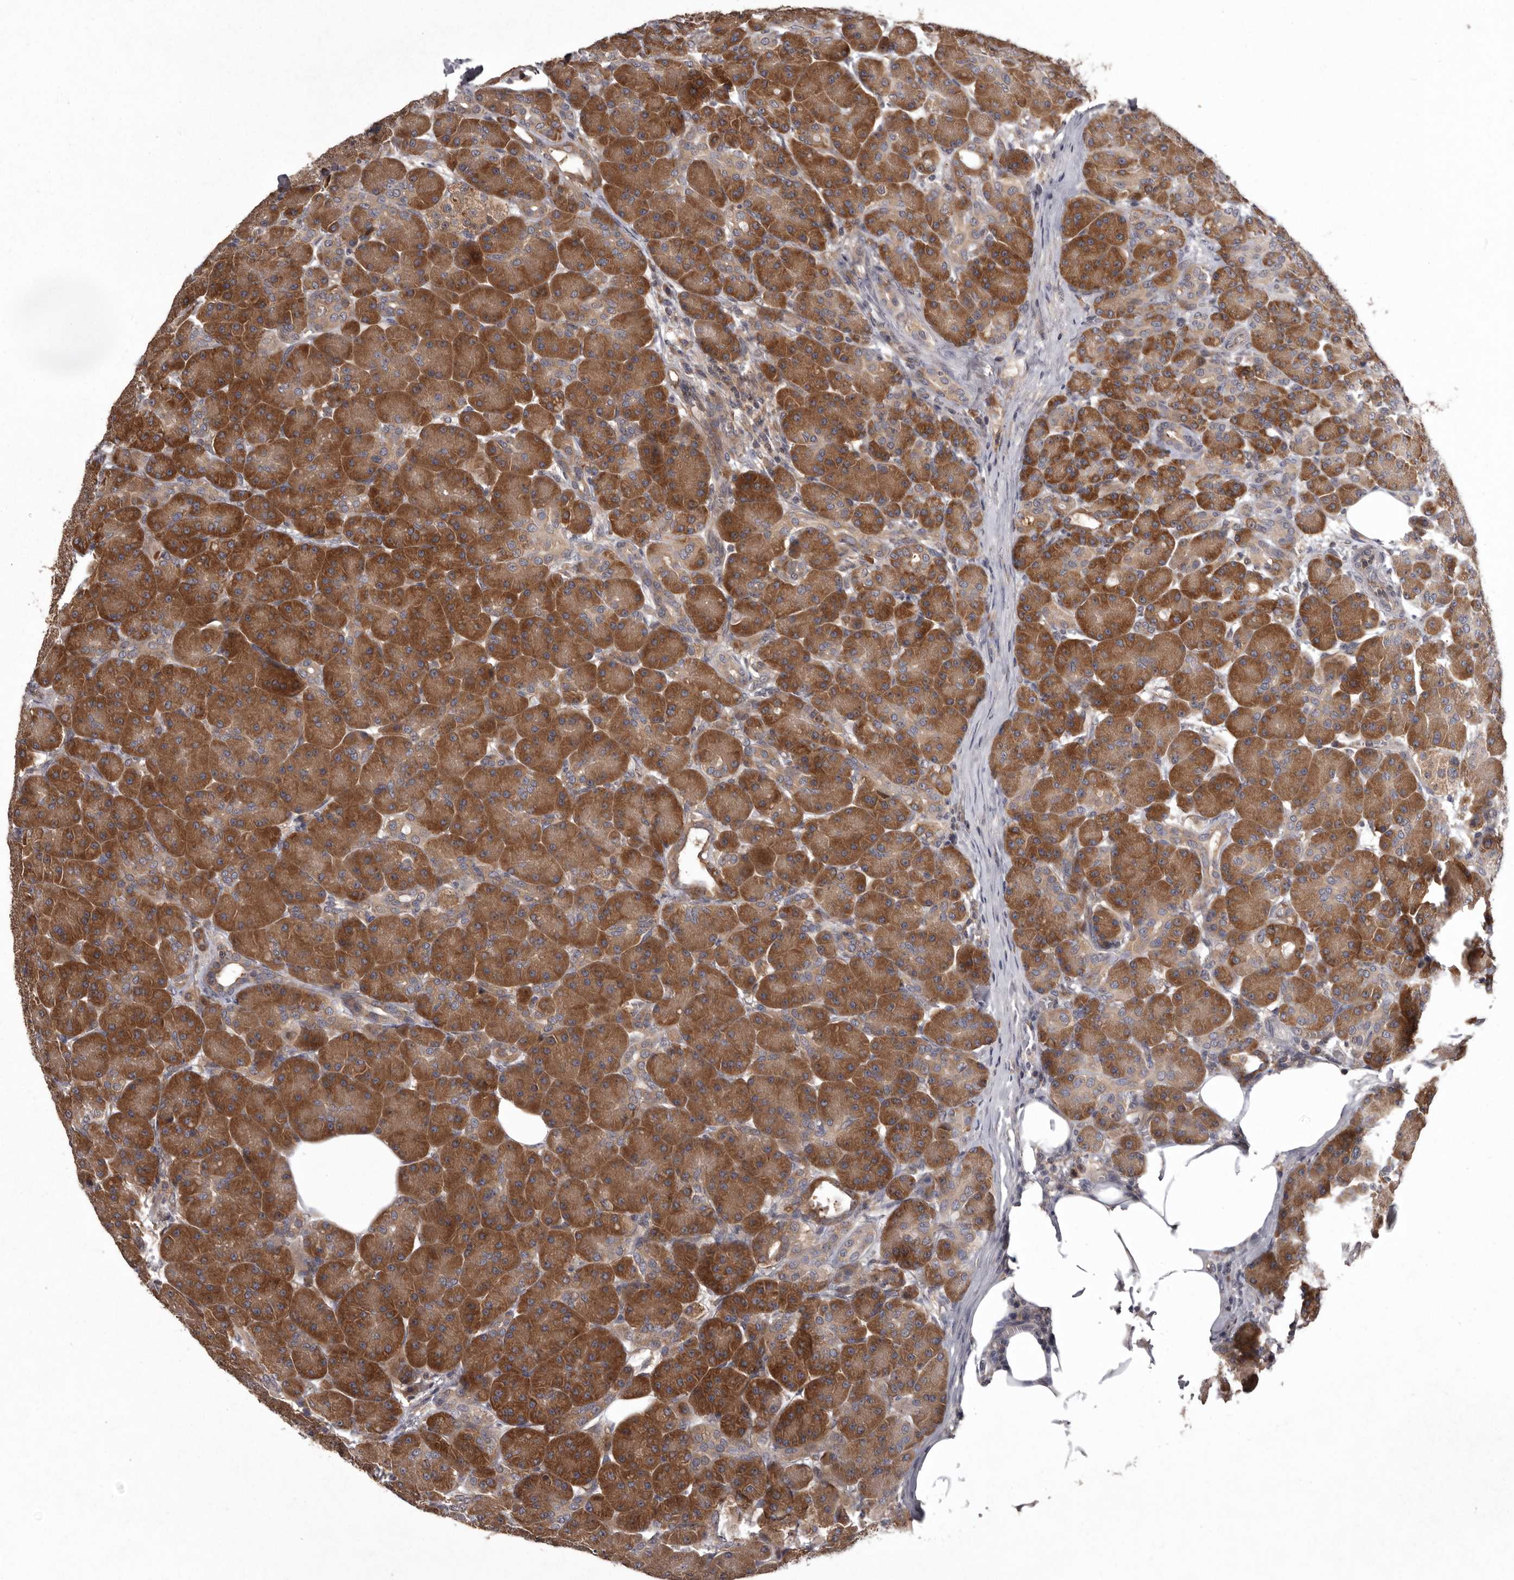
{"staining": {"intensity": "strong", "quantity": ">75%", "location": "cytoplasmic/membranous"}, "tissue": "pancreas", "cell_type": "Exocrine glandular cells", "image_type": "normal", "snomed": [{"axis": "morphology", "description": "Normal tissue, NOS"}, {"axis": "topography", "description": "Pancreas"}], "caption": "The image exhibits immunohistochemical staining of normal pancreas. There is strong cytoplasmic/membranous staining is identified in about >75% of exocrine glandular cells. Immunohistochemistry (ihc) stains the protein of interest in brown and the nuclei are stained blue.", "gene": "DARS1", "patient": {"sex": "male", "age": 63}}